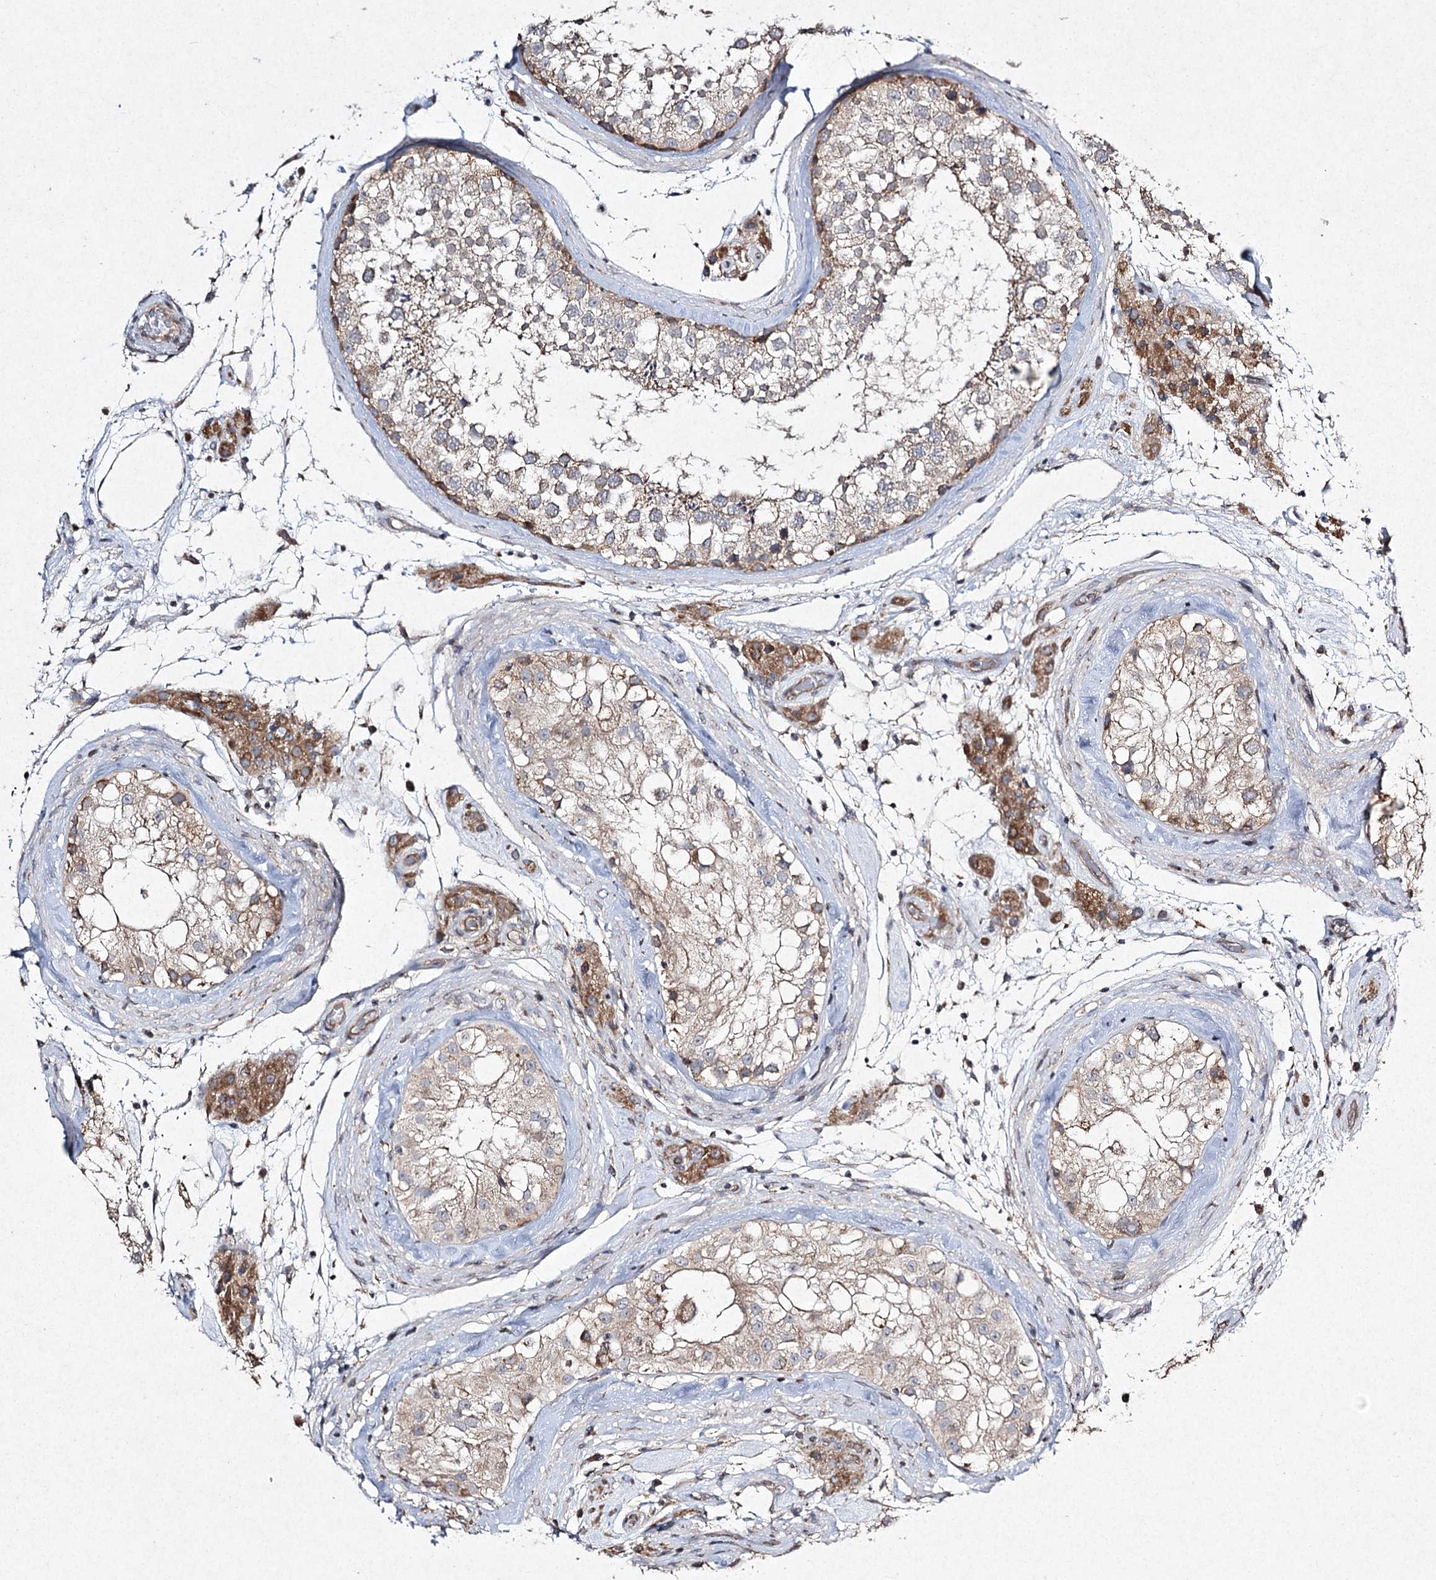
{"staining": {"intensity": "weak", "quantity": "25%-75%", "location": "cytoplasmic/membranous"}, "tissue": "testis", "cell_type": "Cells in seminiferous ducts", "image_type": "normal", "snomed": [{"axis": "morphology", "description": "Normal tissue, NOS"}, {"axis": "topography", "description": "Testis"}], "caption": "This photomicrograph demonstrates immunohistochemistry staining of benign human testis, with low weak cytoplasmic/membranous positivity in about 25%-75% of cells in seminiferous ducts.", "gene": "FANCL", "patient": {"sex": "male", "age": 46}}